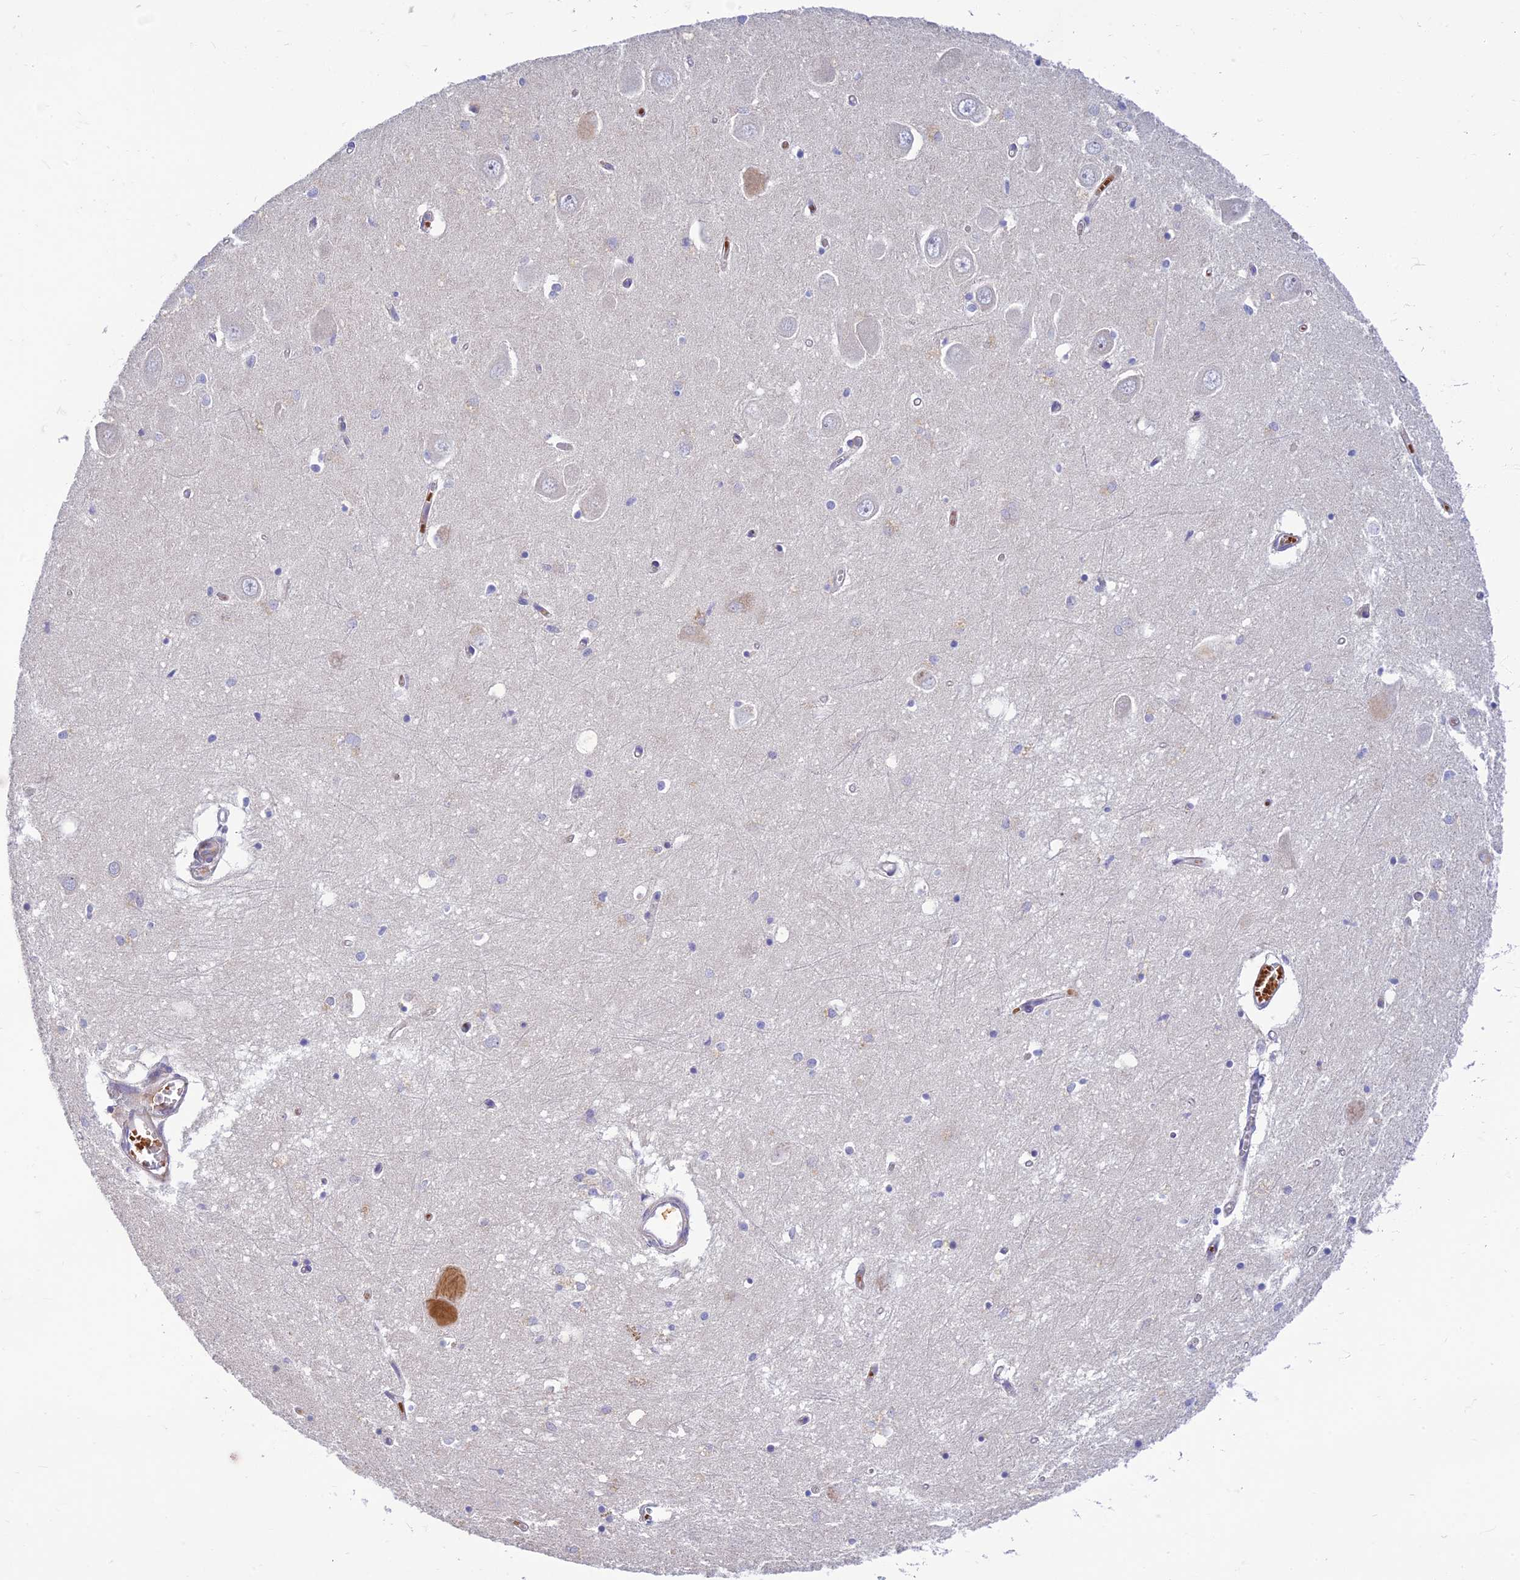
{"staining": {"intensity": "negative", "quantity": "none", "location": "none"}, "tissue": "hippocampus", "cell_type": "Glial cells", "image_type": "normal", "snomed": [{"axis": "morphology", "description": "Normal tissue, NOS"}, {"axis": "topography", "description": "Hippocampus"}], "caption": "Glial cells show no significant expression in unremarkable hippocampus. The staining was performed using DAB to visualize the protein expression in brown, while the nuclei were stained in blue with hematoxylin (Magnification: 20x).", "gene": "CLIP4", "patient": {"sex": "male", "age": 70}}